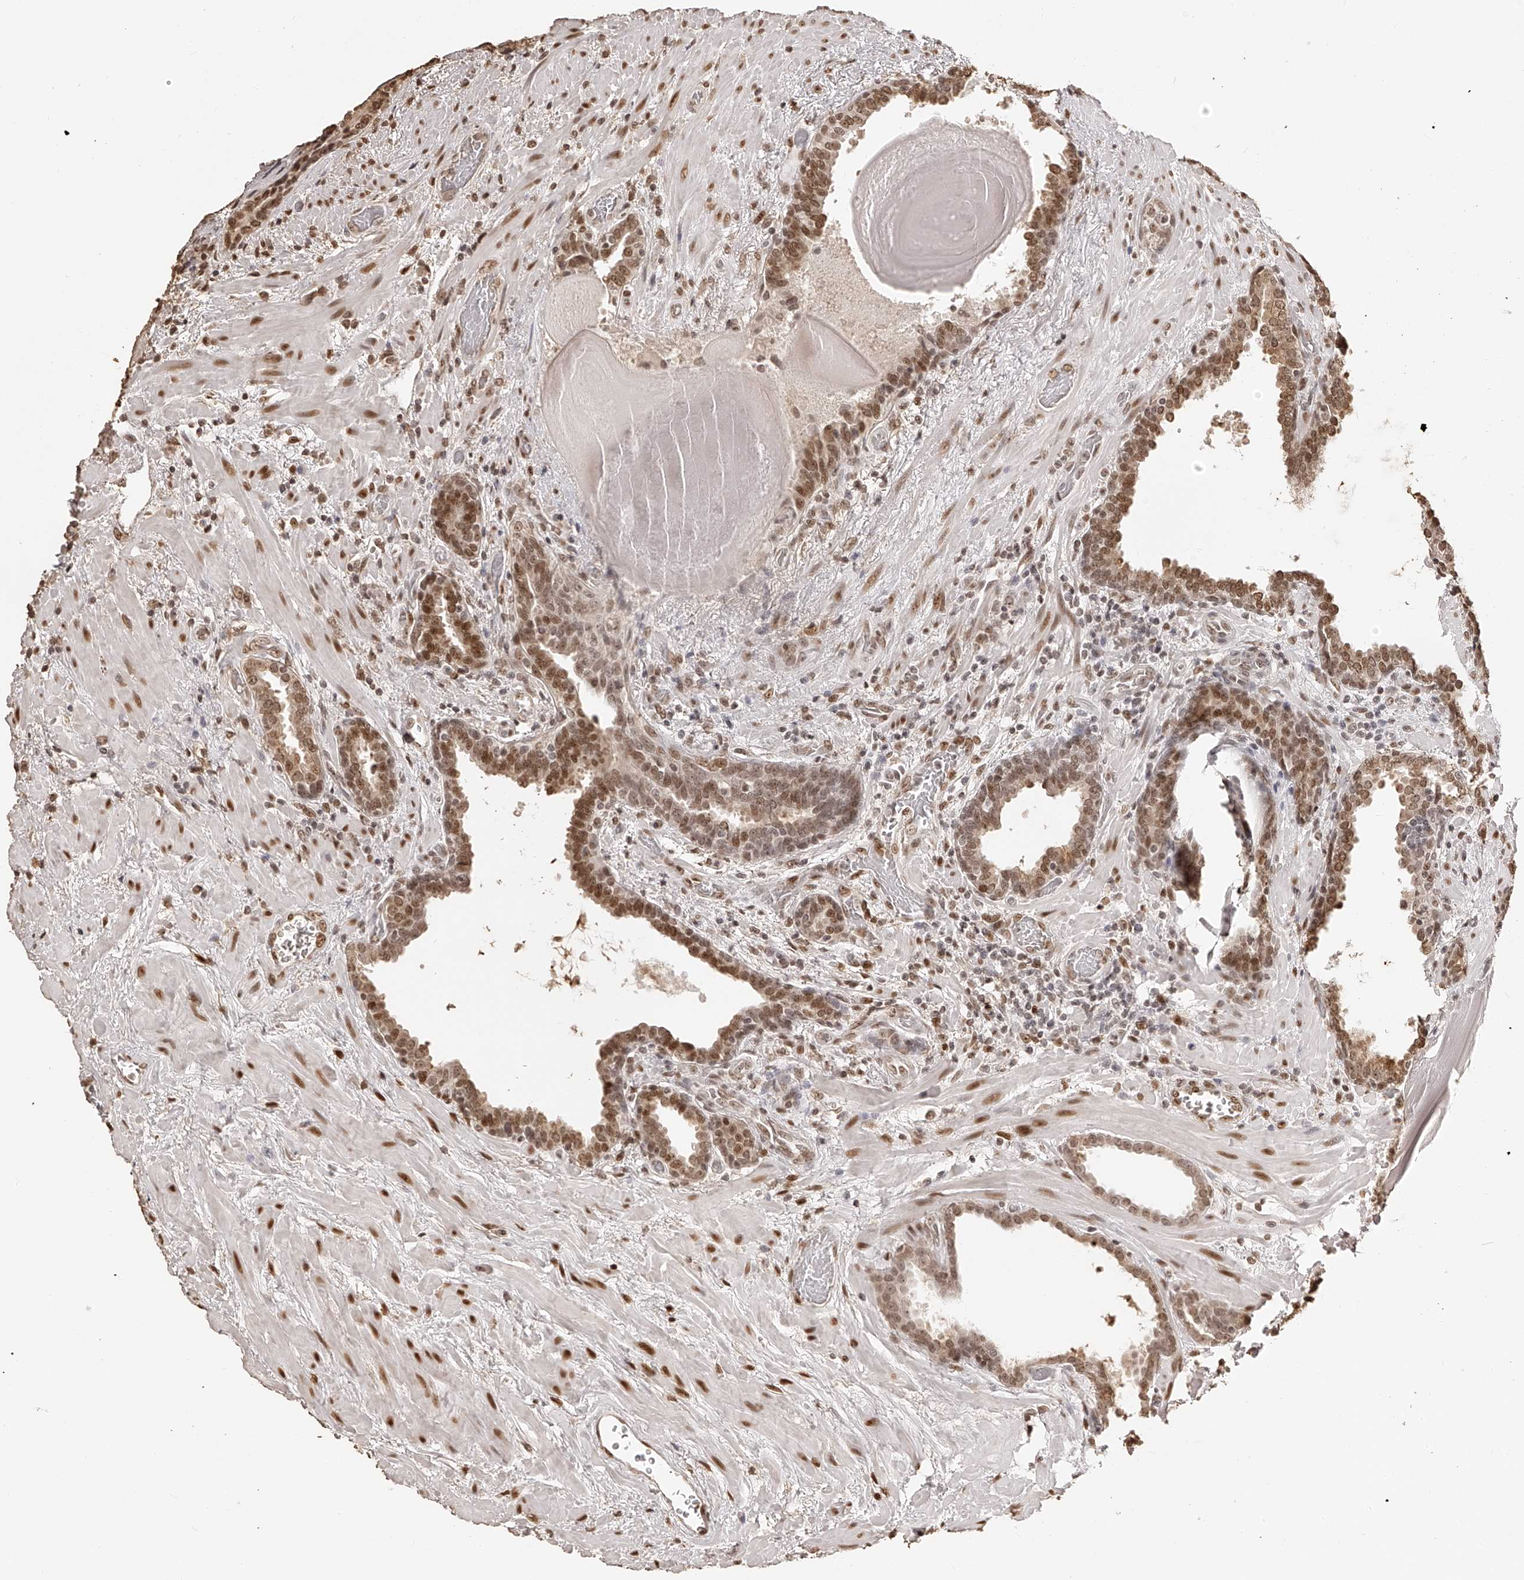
{"staining": {"intensity": "moderate", "quantity": ">75%", "location": "nuclear"}, "tissue": "prostate", "cell_type": "Glandular cells", "image_type": "normal", "snomed": [{"axis": "morphology", "description": "Normal tissue, NOS"}, {"axis": "topography", "description": "Prostate"}], "caption": "Moderate nuclear protein expression is identified in approximately >75% of glandular cells in prostate. (DAB IHC with brightfield microscopy, high magnification).", "gene": "ZNF503", "patient": {"sex": "male", "age": 48}}